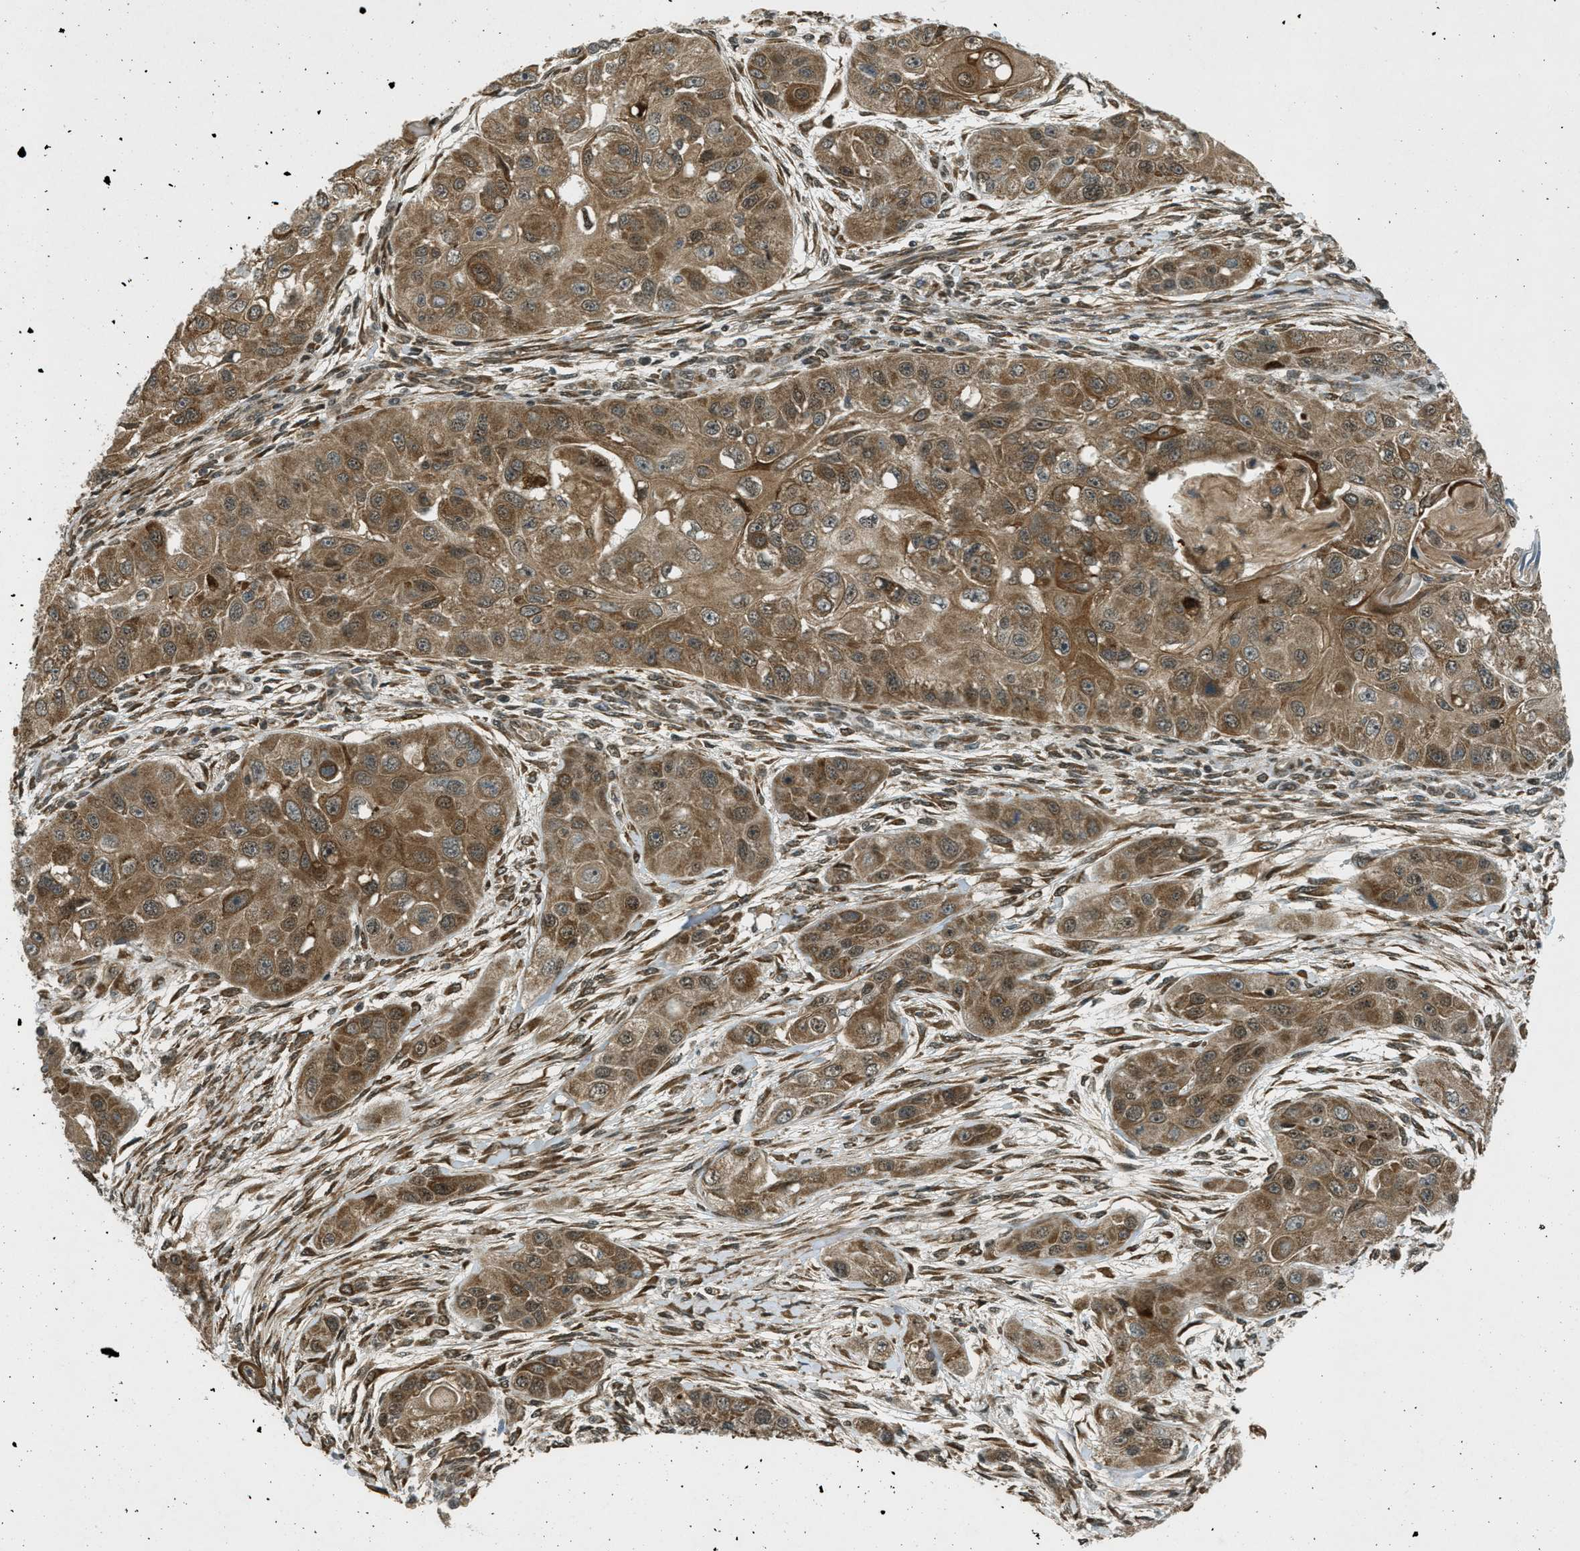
{"staining": {"intensity": "moderate", "quantity": ">75%", "location": "cytoplasmic/membranous"}, "tissue": "head and neck cancer", "cell_type": "Tumor cells", "image_type": "cancer", "snomed": [{"axis": "morphology", "description": "Normal tissue, NOS"}, {"axis": "morphology", "description": "Squamous cell carcinoma, NOS"}, {"axis": "topography", "description": "Skeletal muscle"}, {"axis": "topography", "description": "Head-Neck"}], "caption": "A medium amount of moderate cytoplasmic/membranous positivity is seen in about >75% of tumor cells in head and neck cancer (squamous cell carcinoma) tissue.", "gene": "EIF2AK3", "patient": {"sex": "male", "age": 51}}